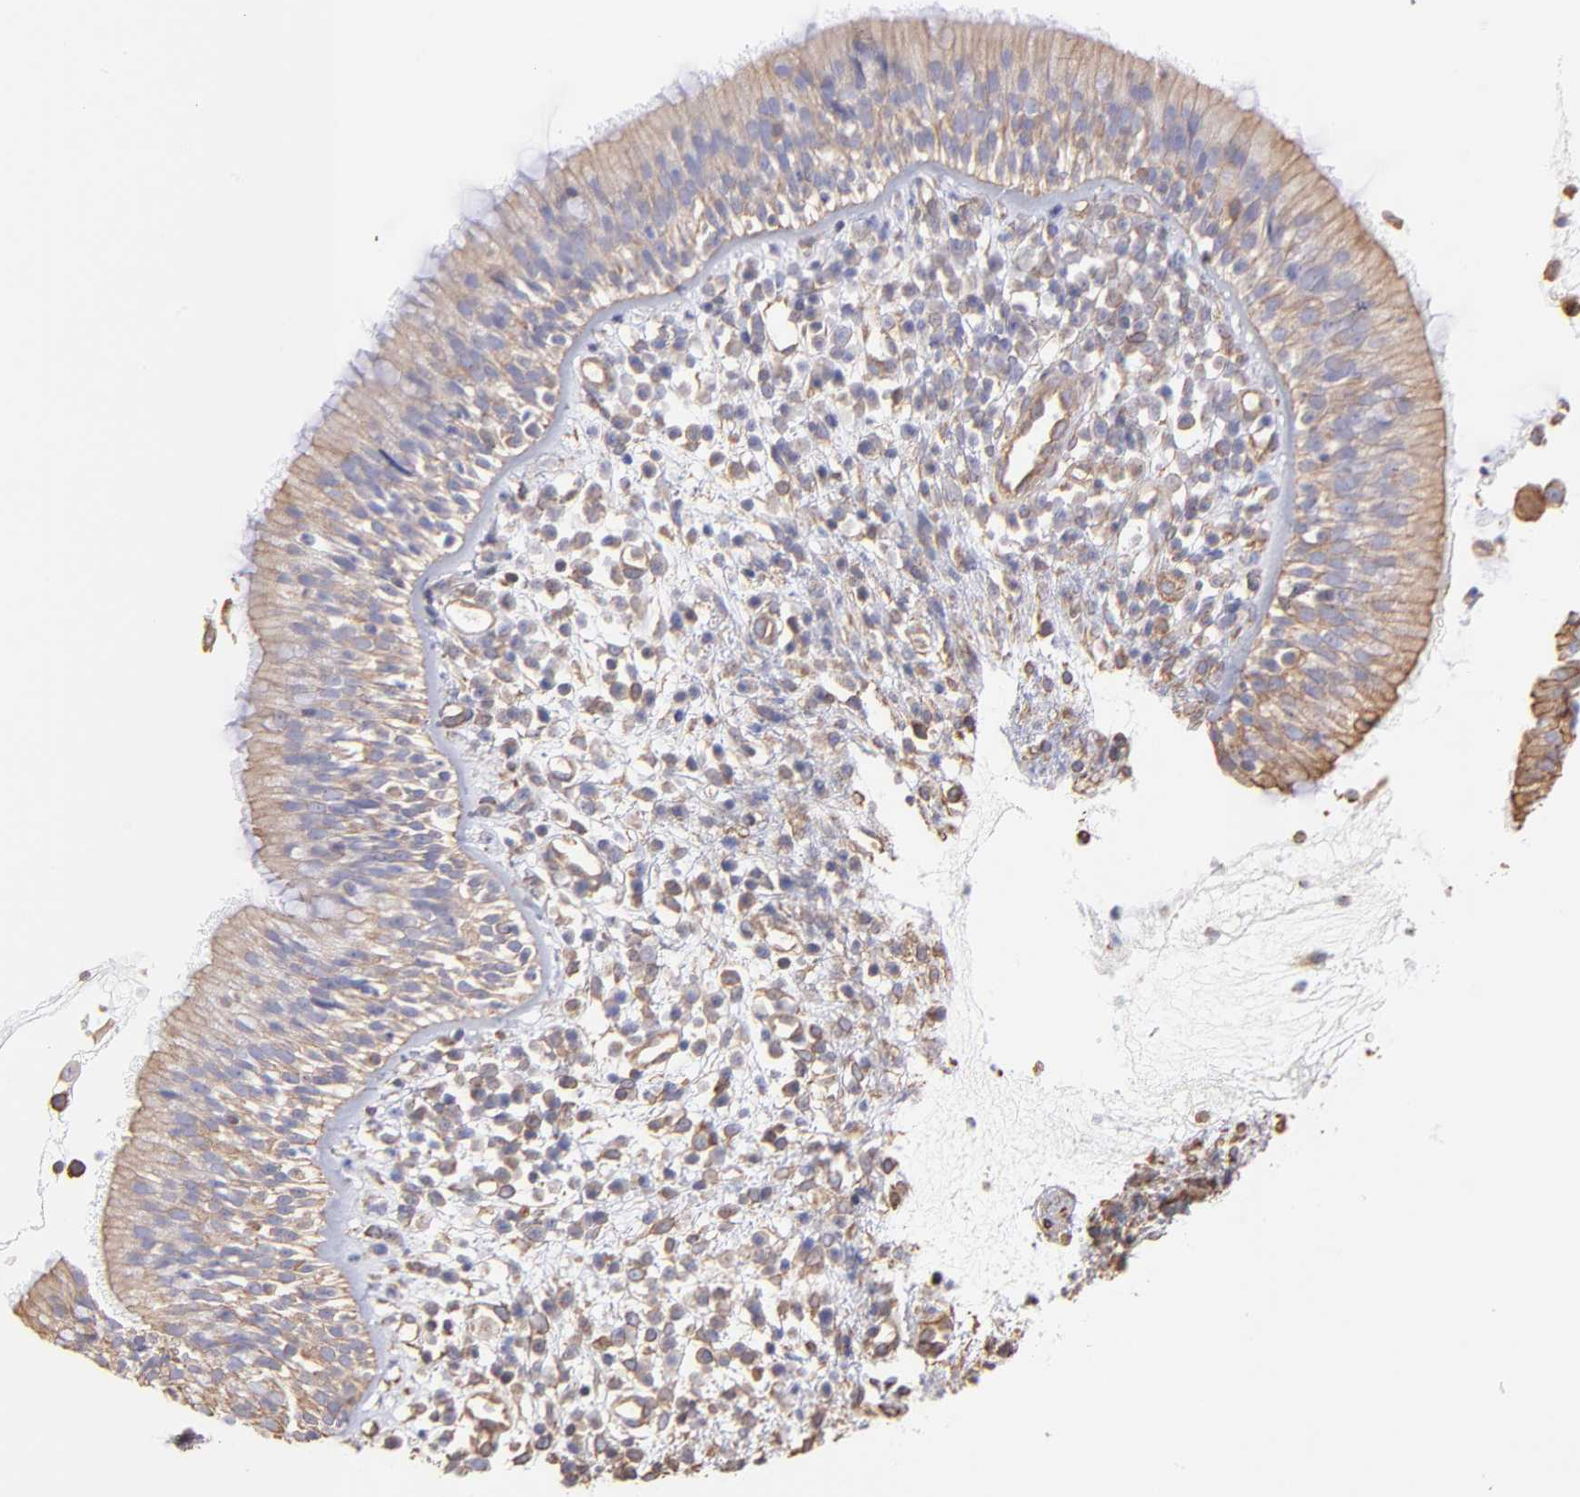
{"staining": {"intensity": "weak", "quantity": "25%-75%", "location": "cytoplasmic/membranous"}, "tissue": "nasopharynx", "cell_type": "Respiratory epithelial cells", "image_type": "normal", "snomed": [{"axis": "morphology", "description": "Normal tissue, NOS"}, {"axis": "morphology", "description": "Inflammation, NOS"}, {"axis": "morphology", "description": "Malignant melanoma, Metastatic site"}, {"axis": "topography", "description": "Nasopharynx"}], "caption": "Brown immunohistochemical staining in unremarkable nasopharynx shows weak cytoplasmic/membranous expression in about 25%-75% of respiratory epithelial cells.", "gene": "PLEC", "patient": {"sex": "female", "age": 55}}